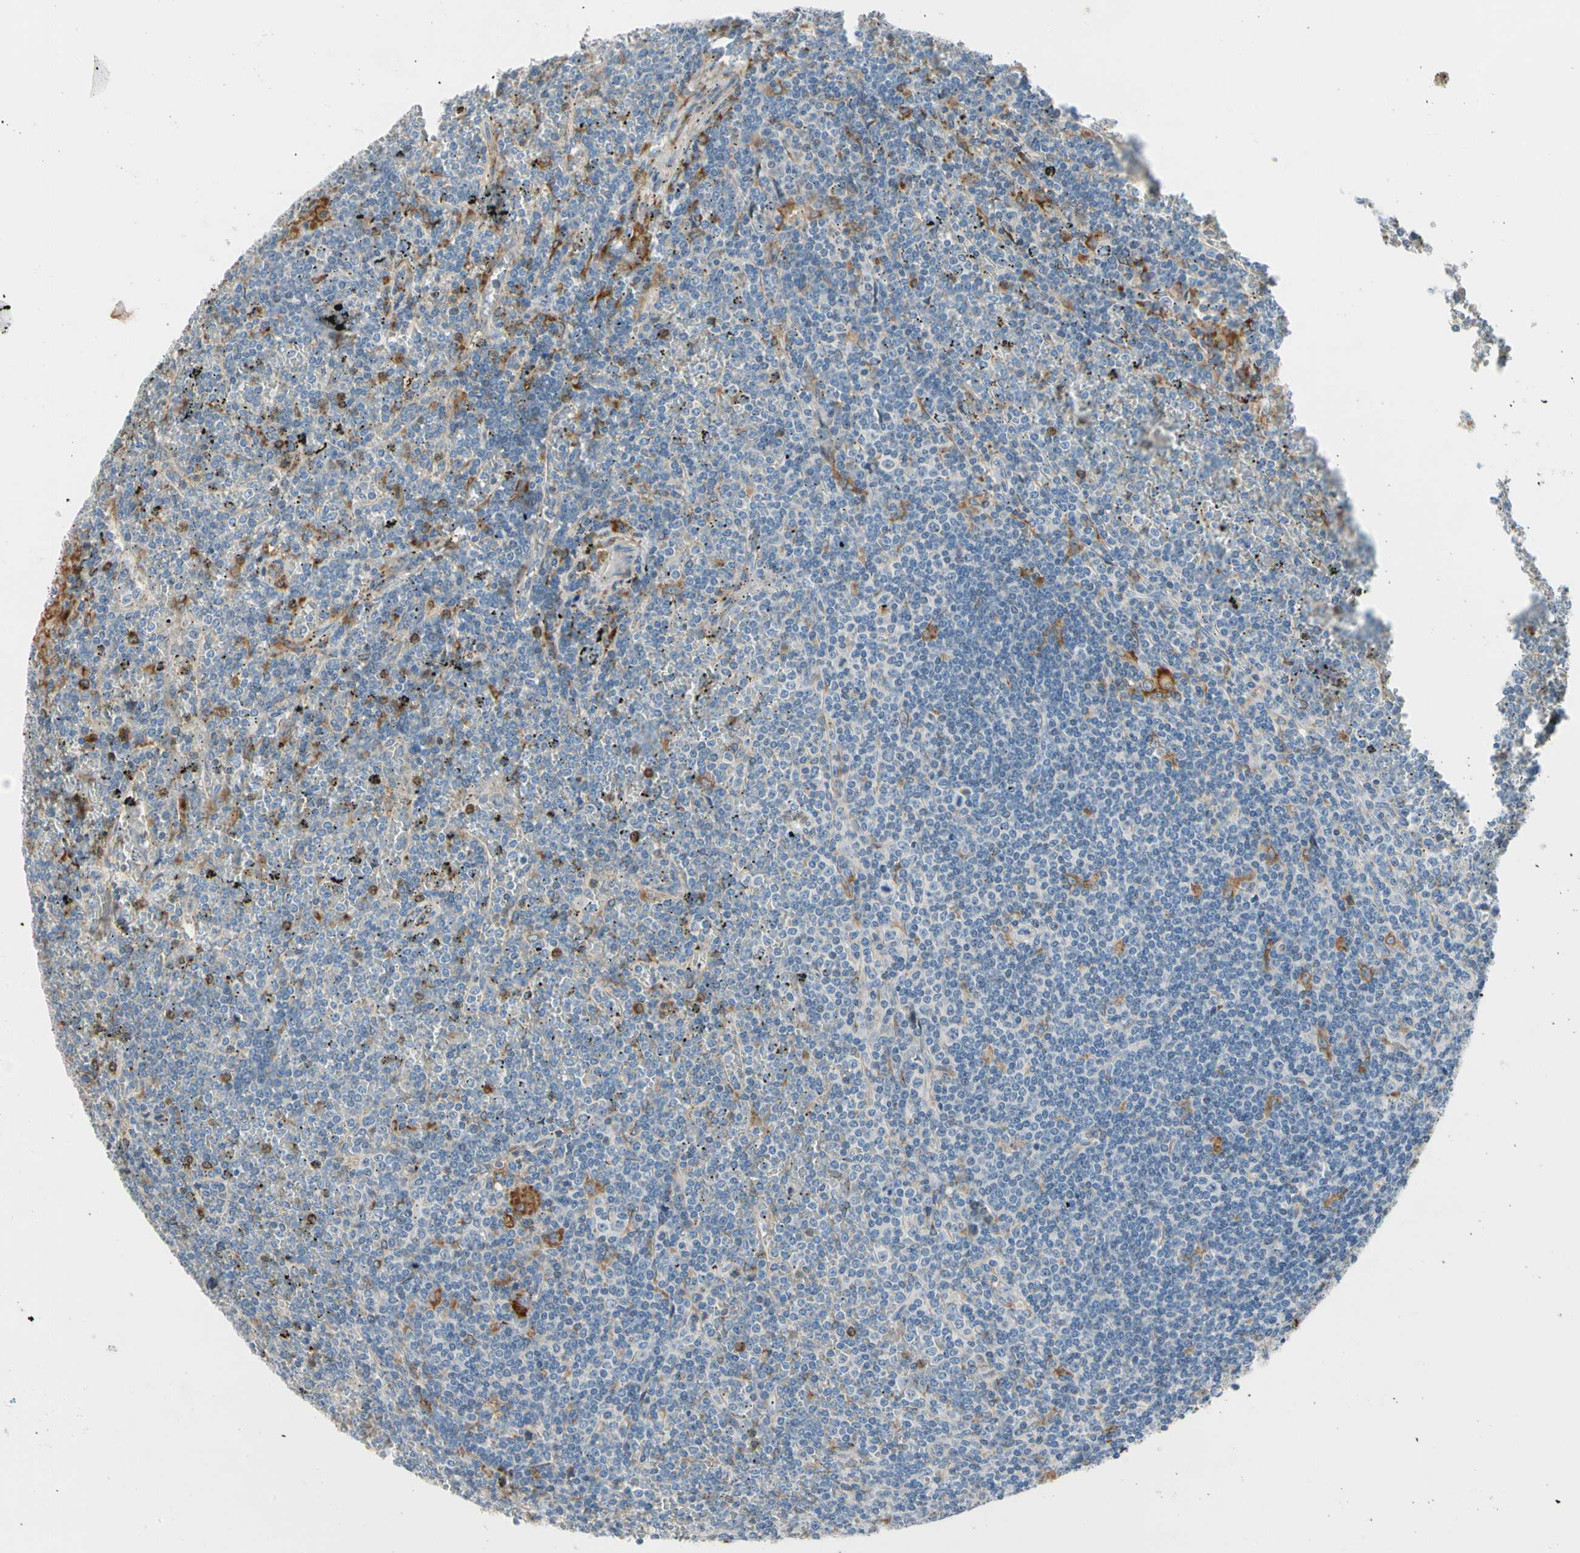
{"staining": {"intensity": "negative", "quantity": "none", "location": "none"}, "tissue": "lymphoma", "cell_type": "Tumor cells", "image_type": "cancer", "snomed": [{"axis": "morphology", "description": "Malignant lymphoma, non-Hodgkin's type, Low grade"}, {"axis": "topography", "description": "Spleen"}], "caption": "Histopathology image shows no significant protein expression in tumor cells of lymphoma.", "gene": "LRPAP1", "patient": {"sex": "female", "age": 19}}